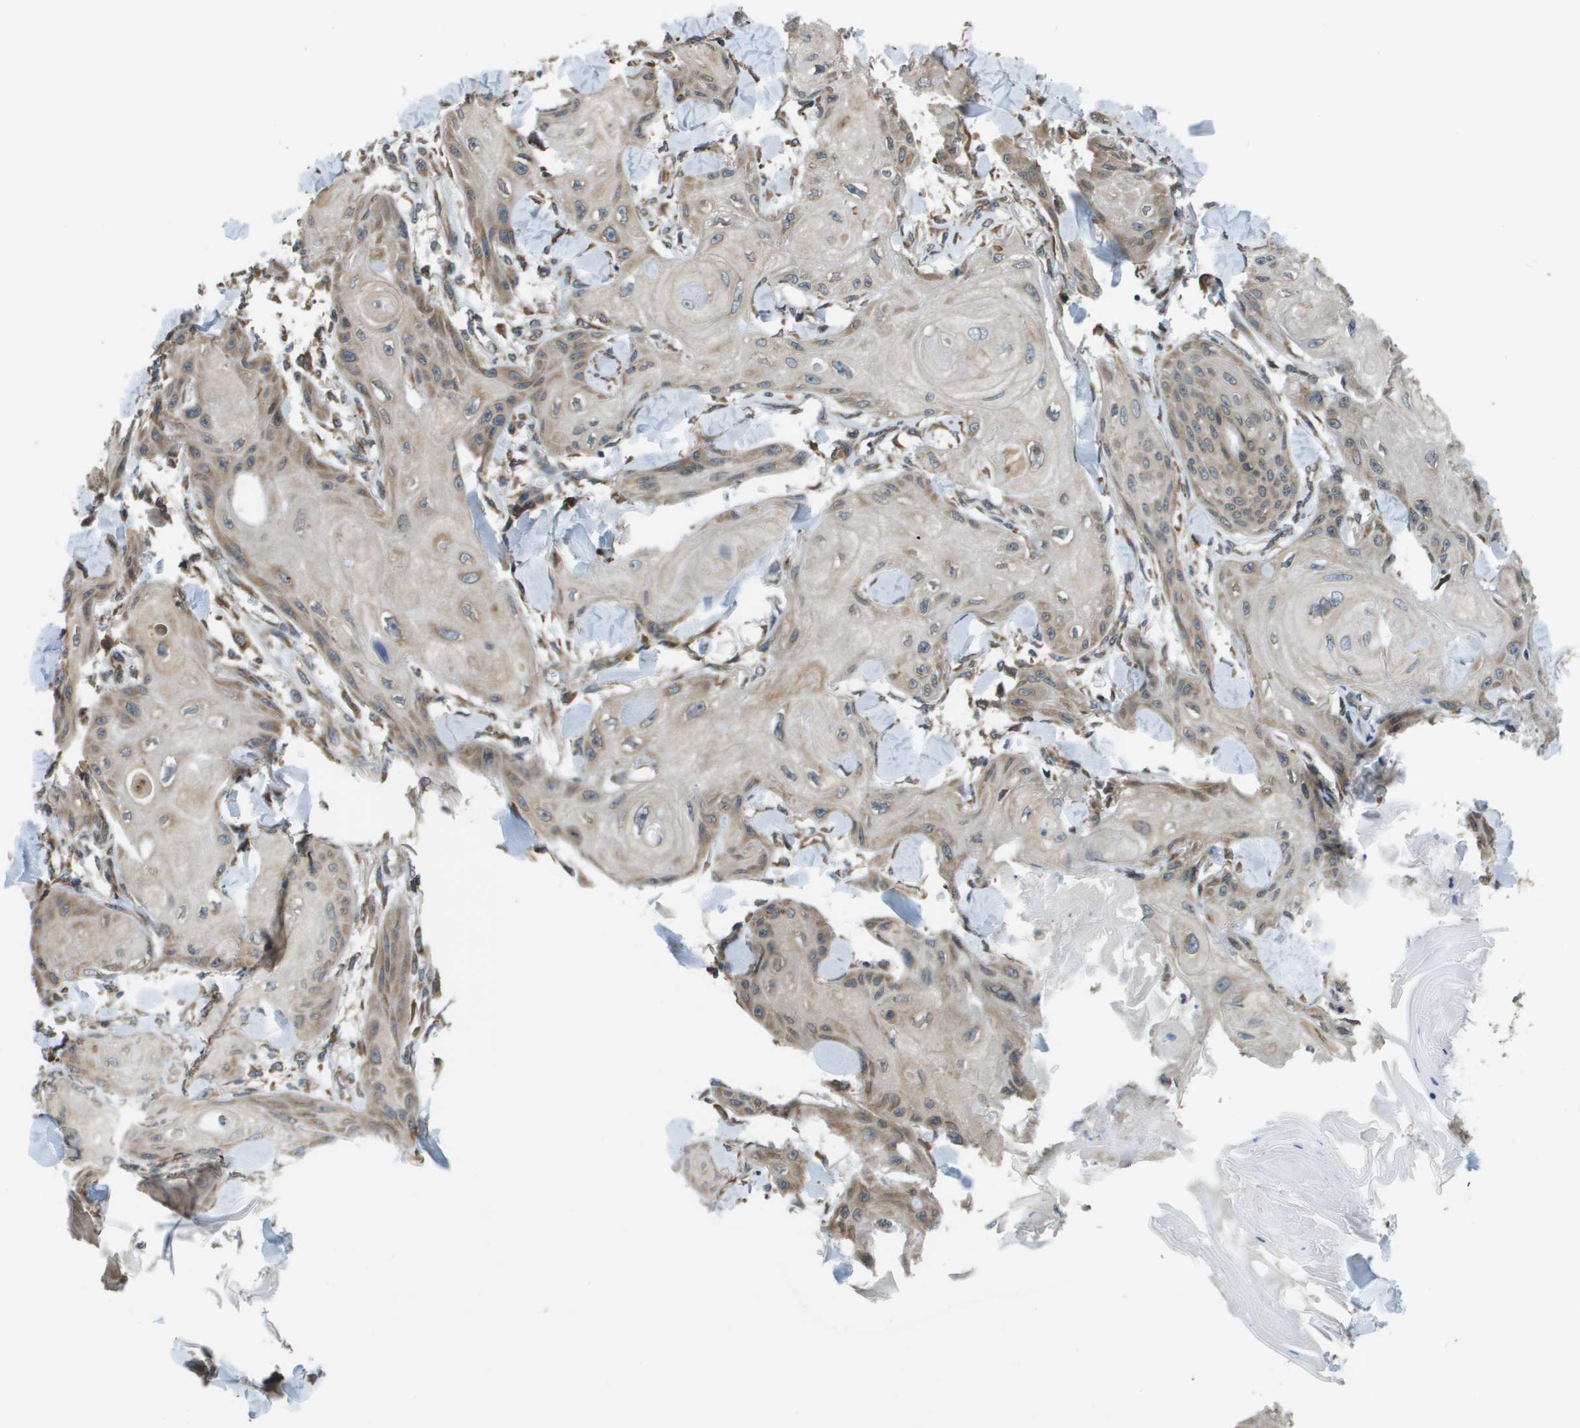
{"staining": {"intensity": "weak", "quantity": "25%-75%", "location": "cytoplasmic/membranous"}, "tissue": "skin cancer", "cell_type": "Tumor cells", "image_type": "cancer", "snomed": [{"axis": "morphology", "description": "Squamous cell carcinoma, NOS"}, {"axis": "topography", "description": "Skin"}], "caption": "Brown immunohistochemical staining in squamous cell carcinoma (skin) shows weak cytoplasmic/membranous expression in approximately 25%-75% of tumor cells.", "gene": "SEC62", "patient": {"sex": "male", "age": 74}}